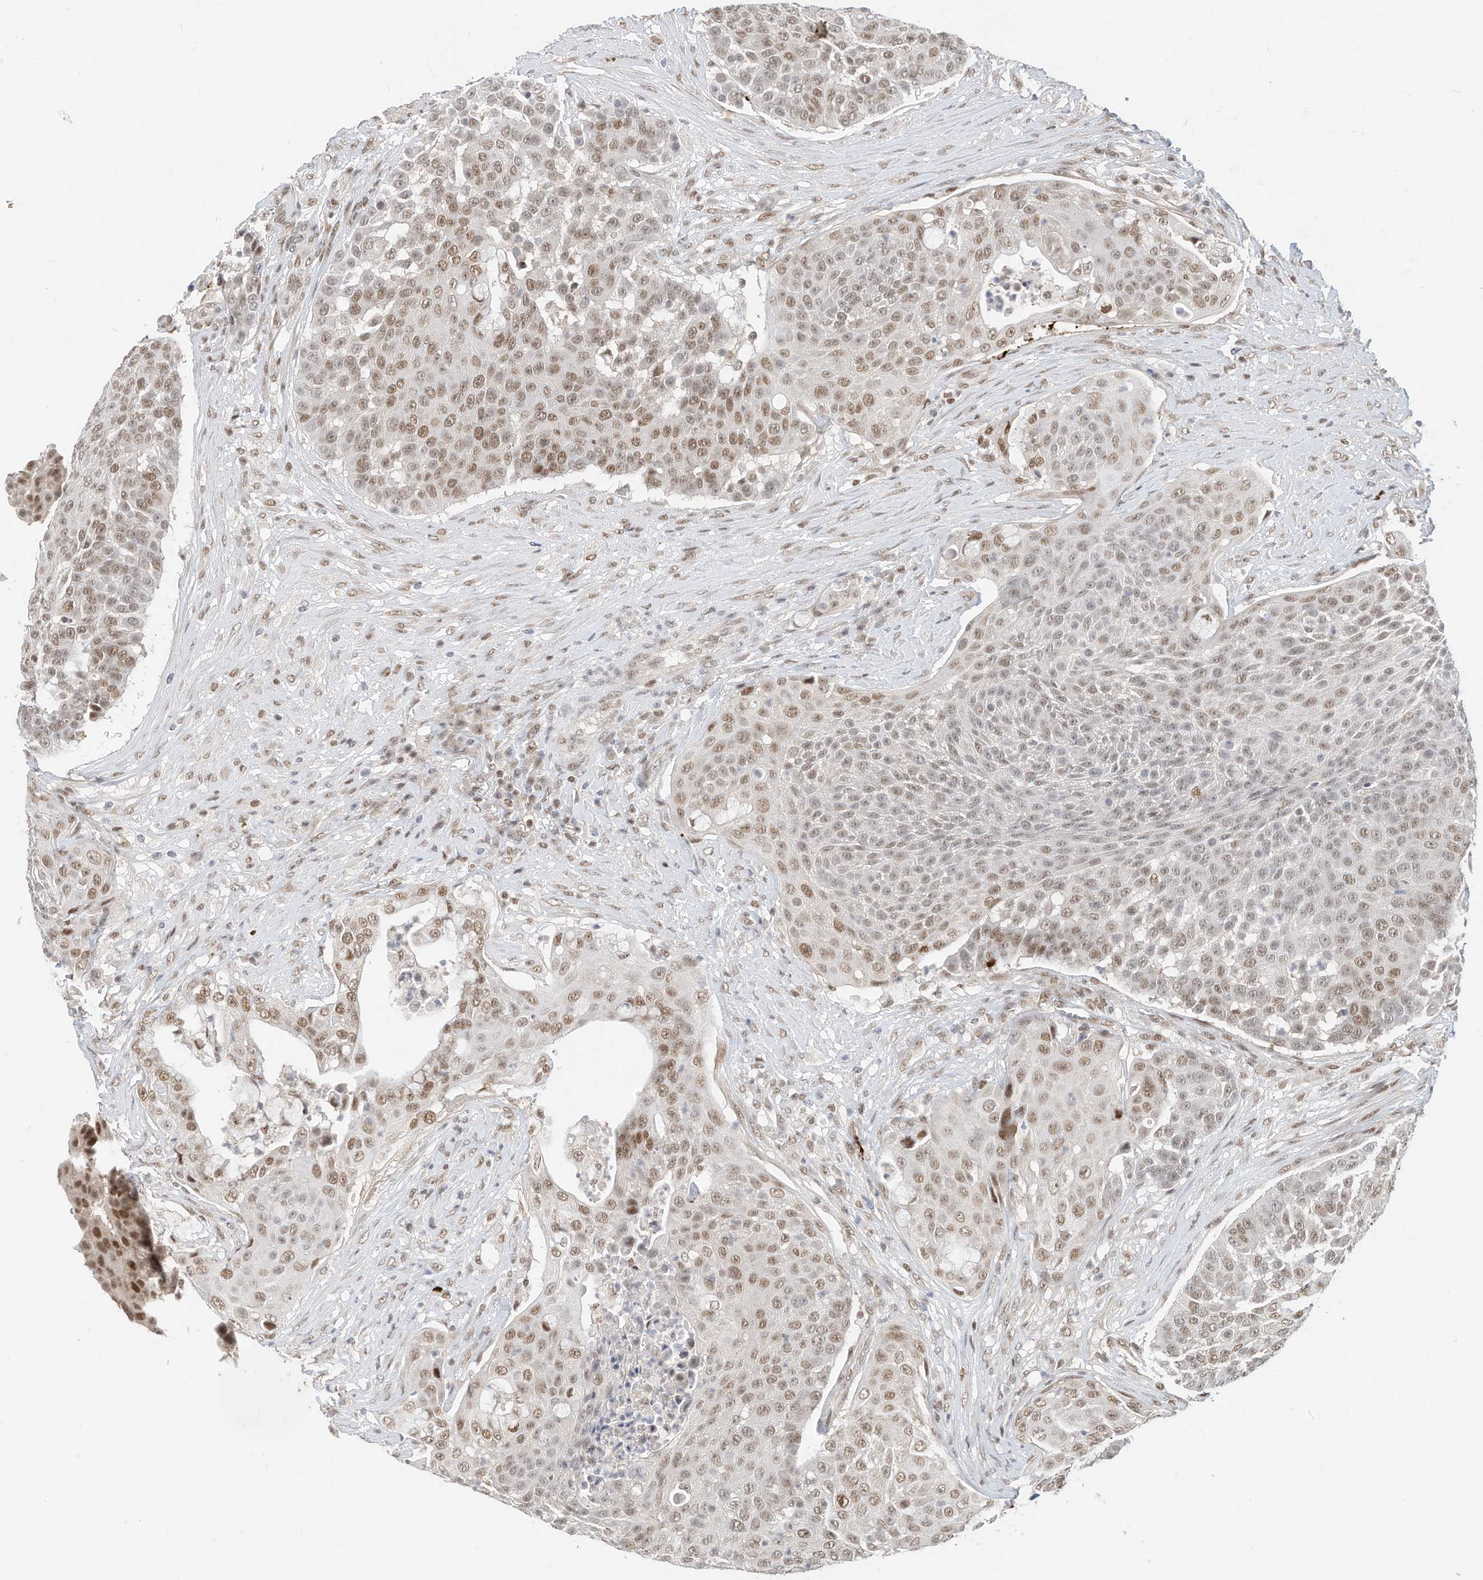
{"staining": {"intensity": "moderate", "quantity": "25%-75%", "location": "nuclear"}, "tissue": "urothelial cancer", "cell_type": "Tumor cells", "image_type": "cancer", "snomed": [{"axis": "morphology", "description": "Urothelial carcinoma, High grade"}, {"axis": "topography", "description": "Urinary bladder"}], "caption": "Immunohistochemical staining of urothelial cancer demonstrates moderate nuclear protein positivity in about 25%-75% of tumor cells.", "gene": "OGT", "patient": {"sex": "female", "age": 63}}